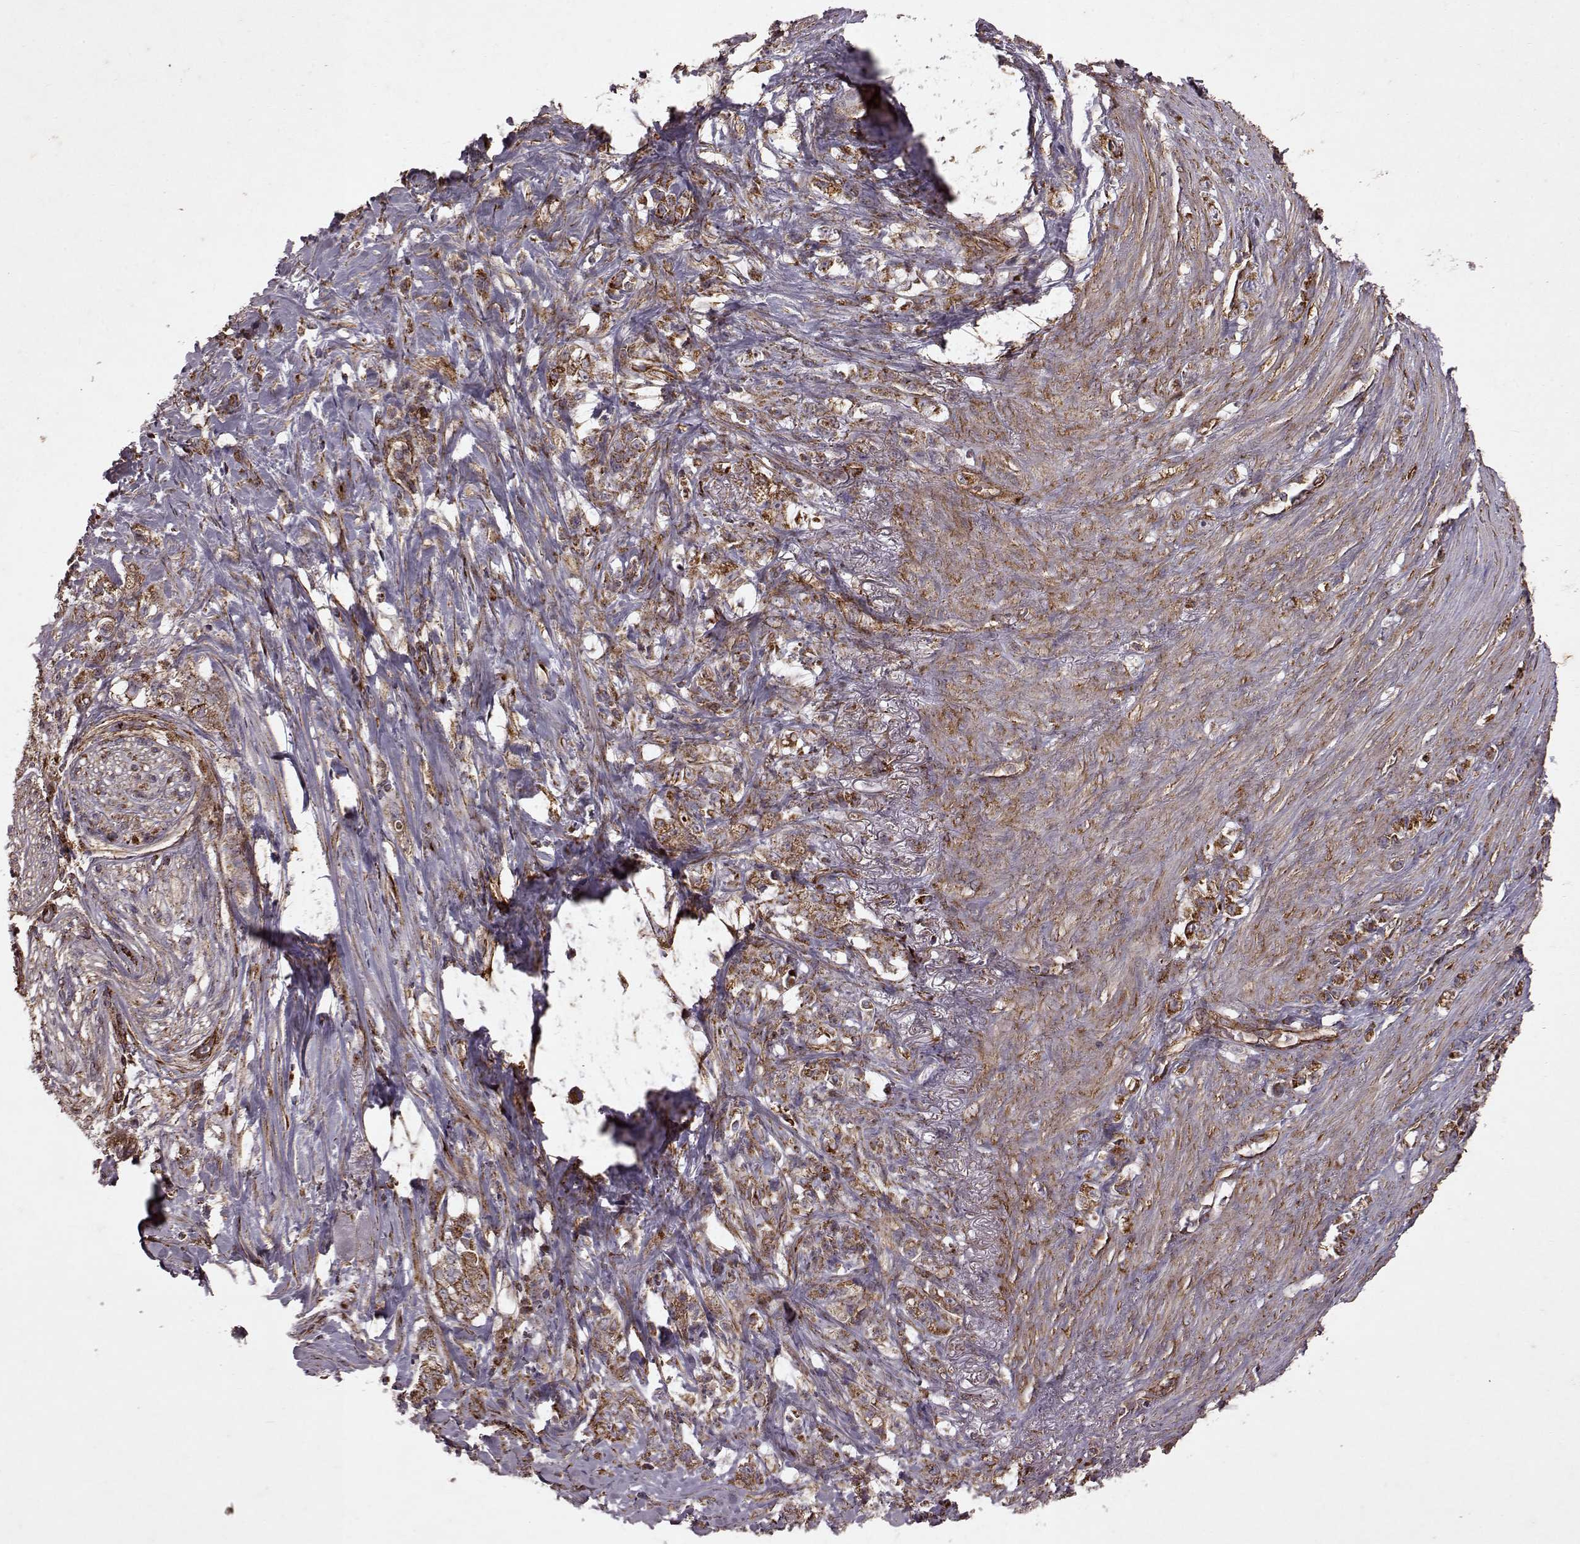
{"staining": {"intensity": "weak", "quantity": ">75%", "location": "cytoplasmic/membranous"}, "tissue": "stomach cancer", "cell_type": "Tumor cells", "image_type": "cancer", "snomed": [{"axis": "morphology", "description": "Adenocarcinoma, NOS"}, {"axis": "topography", "description": "Stomach, lower"}], "caption": "Stomach cancer (adenocarcinoma) stained for a protein exhibits weak cytoplasmic/membranous positivity in tumor cells. (brown staining indicates protein expression, while blue staining denotes nuclei).", "gene": "FXN", "patient": {"sex": "male", "age": 88}}